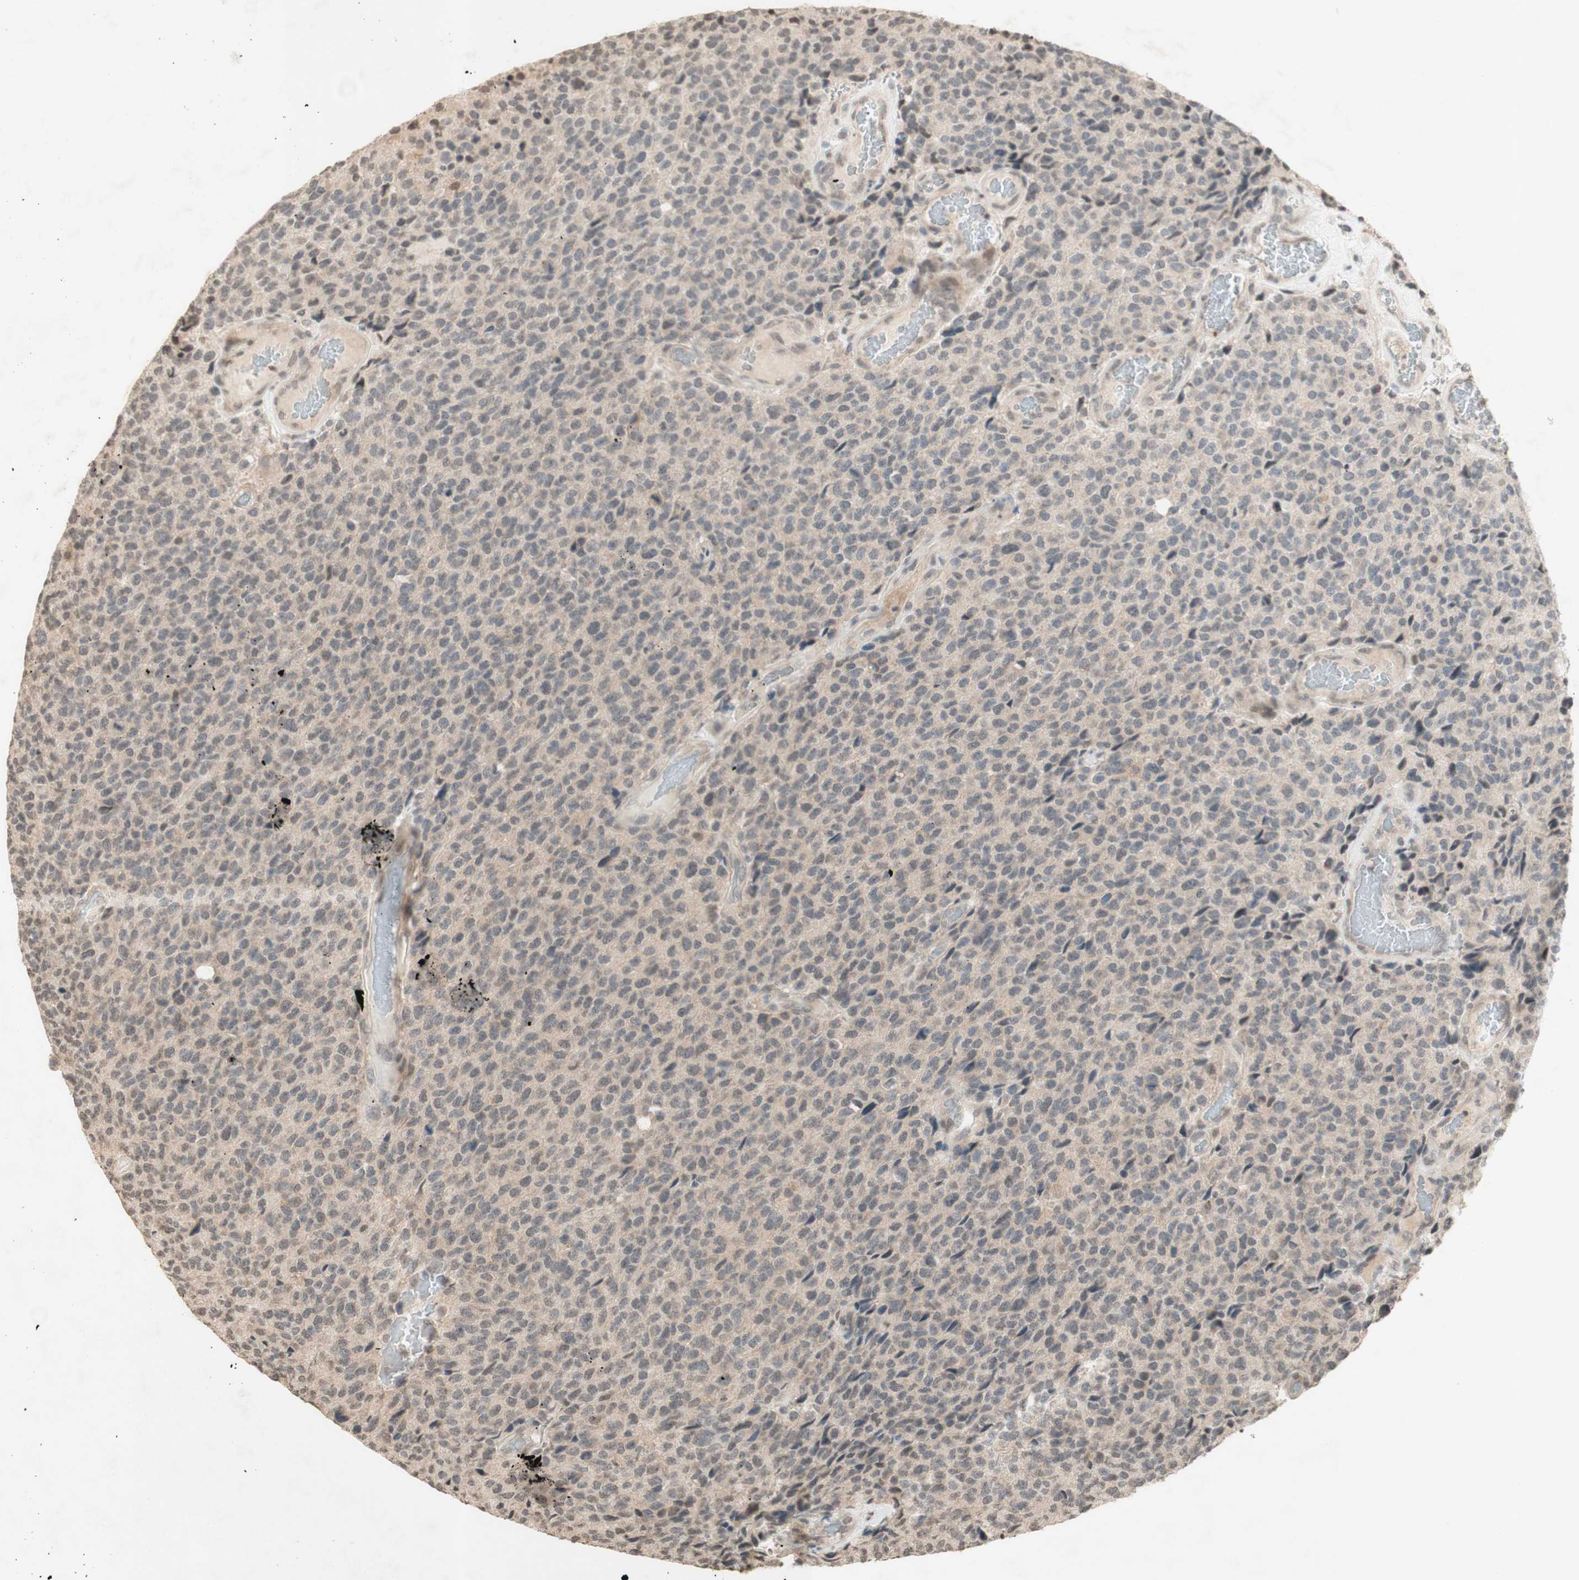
{"staining": {"intensity": "negative", "quantity": "none", "location": "none"}, "tissue": "glioma", "cell_type": "Tumor cells", "image_type": "cancer", "snomed": [{"axis": "morphology", "description": "Glioma, malignant, High grade"}, {"axis": "topography", "description": "pancreas cauda"}], "caption": "Immunohistochemical staining of human high-grade glioma (malignant) reveals no significant staining in tumor cells.", "gene": "GLI1", "patient": {"sex": "male", "age": 60}}